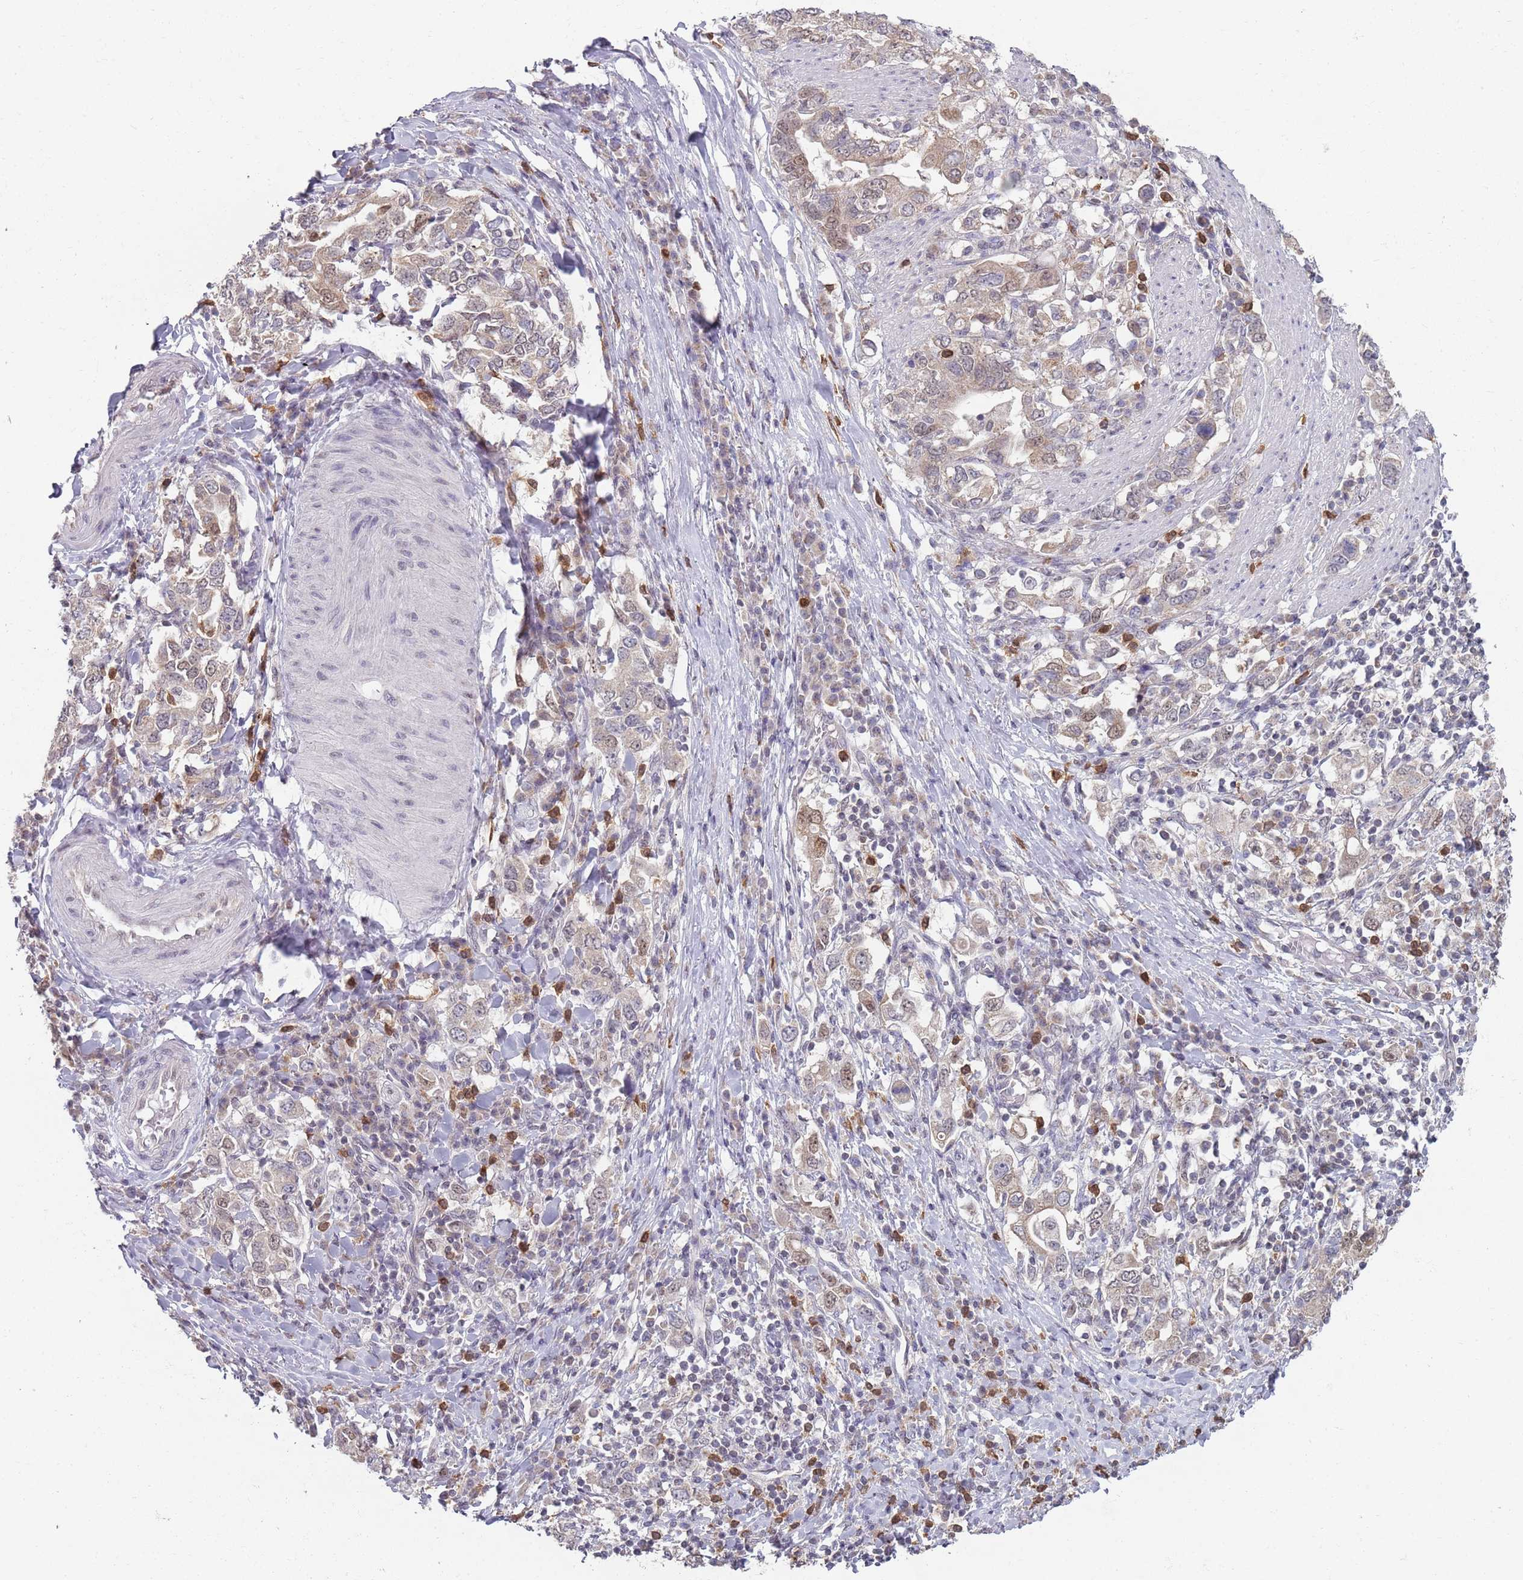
{"staining": {"intensity": "negative", "quantity": "none", "location": "none"}, "tissue": "stomach cancer", "cell_type": "Tumor cells", "image_type": "cancer", "snomed": [{"axis": "morphology", "description": "Adenocarcinoma, NOS"}, {"axis": "topography", "description": "Stomach, upper"}, {"axis": "topography", "description": "Stomach"}], "caption": "IHC of human adenocarcinoma (stomach) shows no positivity in tumor cells.", "gene": "SMARCAL1", "patient": {"sex": "male", "age": 62}}